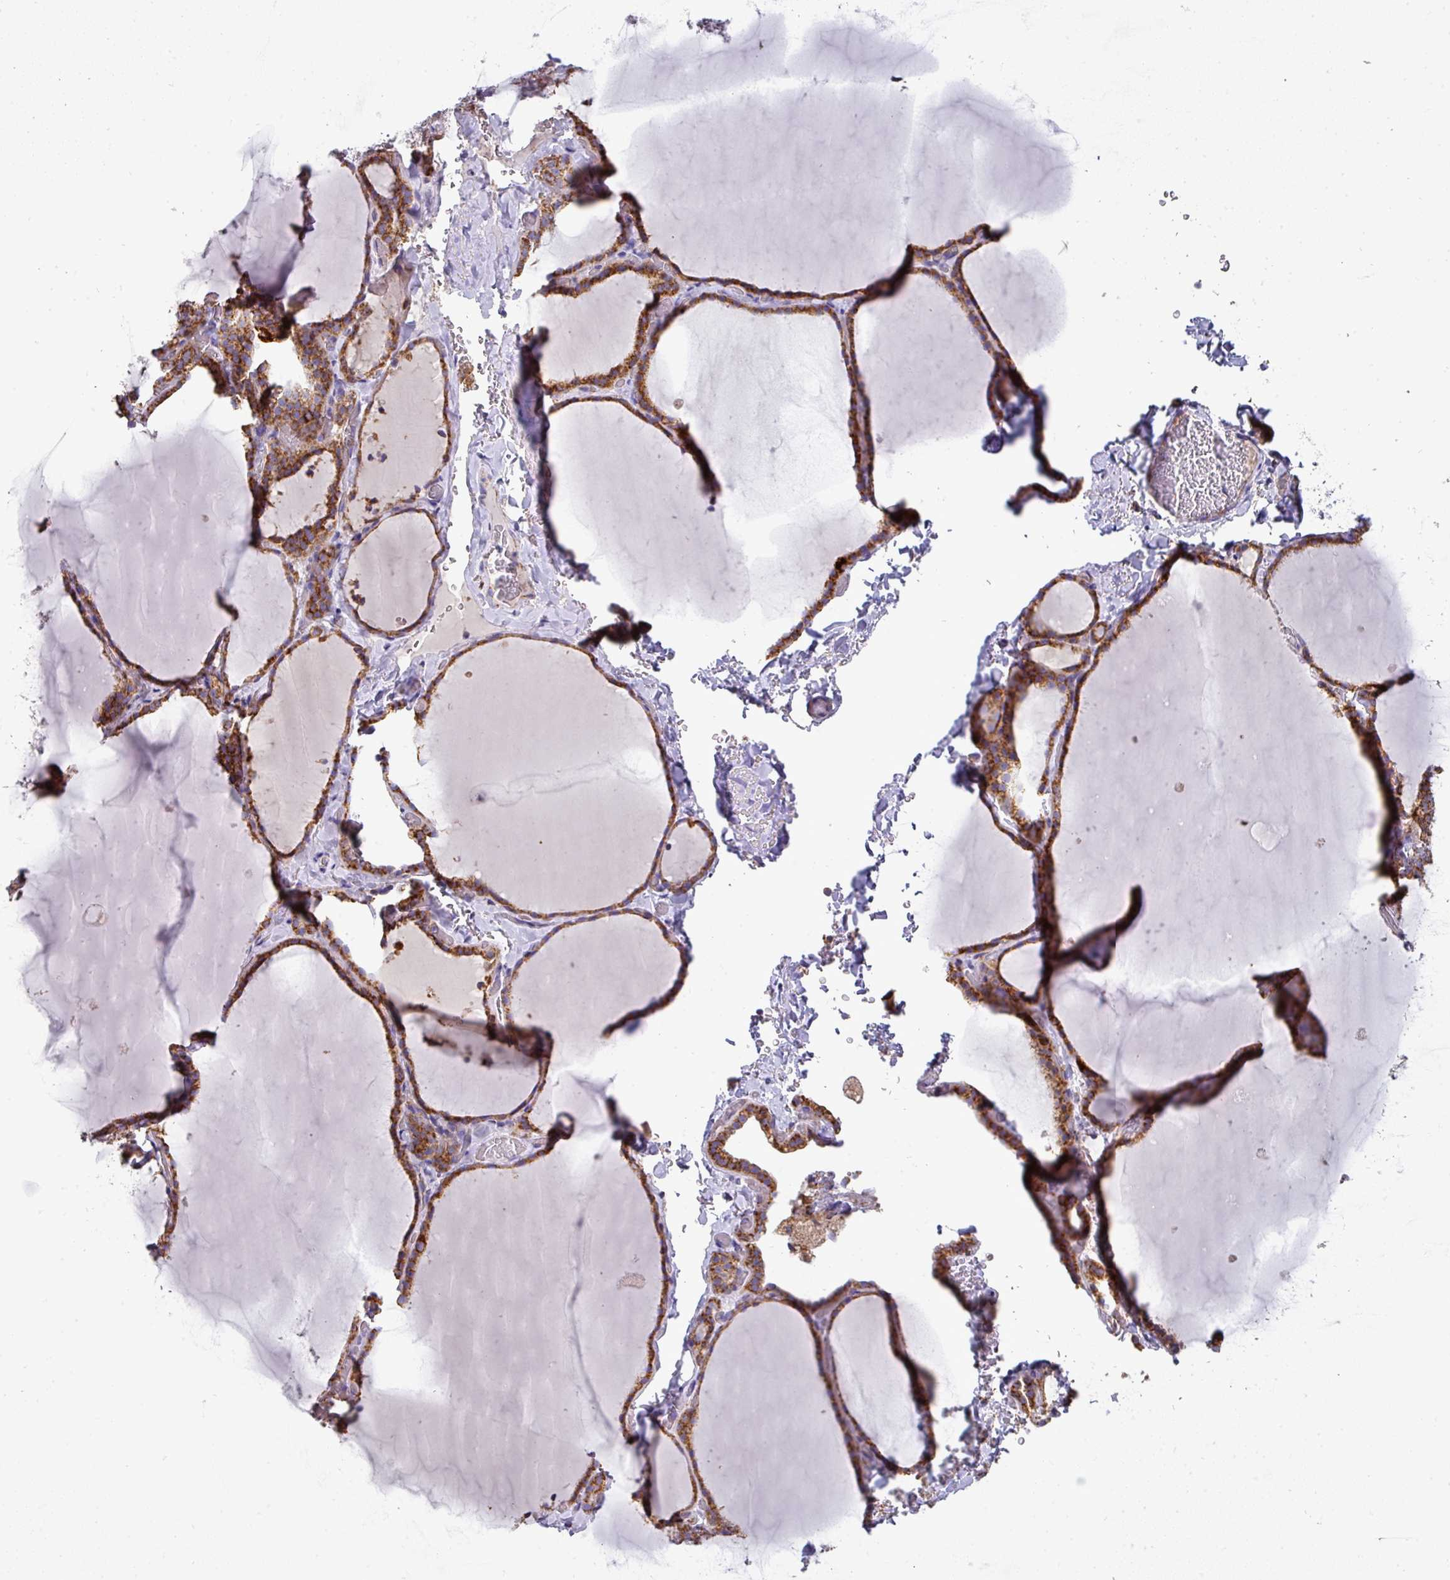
{"staining": {"intensity": "strong", "quantity": ">75%", "location": "cytoplasmic/membranous"}, "tissue": "thyroid gland", "cell_type": "Glandular cells", "image_type": "normal", "snomed": [{"axis": "morphology", "description": "Normal tissue, NOS"}, {"axis": "topography", "description": "Thyroid gland"}], "caption": "Strong cytoplasmic/membranous protein expression is seen in about >75% of glandular cells in thyroid gland.", "gene": "UQCRFS1", "patient": {"sex": "female", "age": 22}}